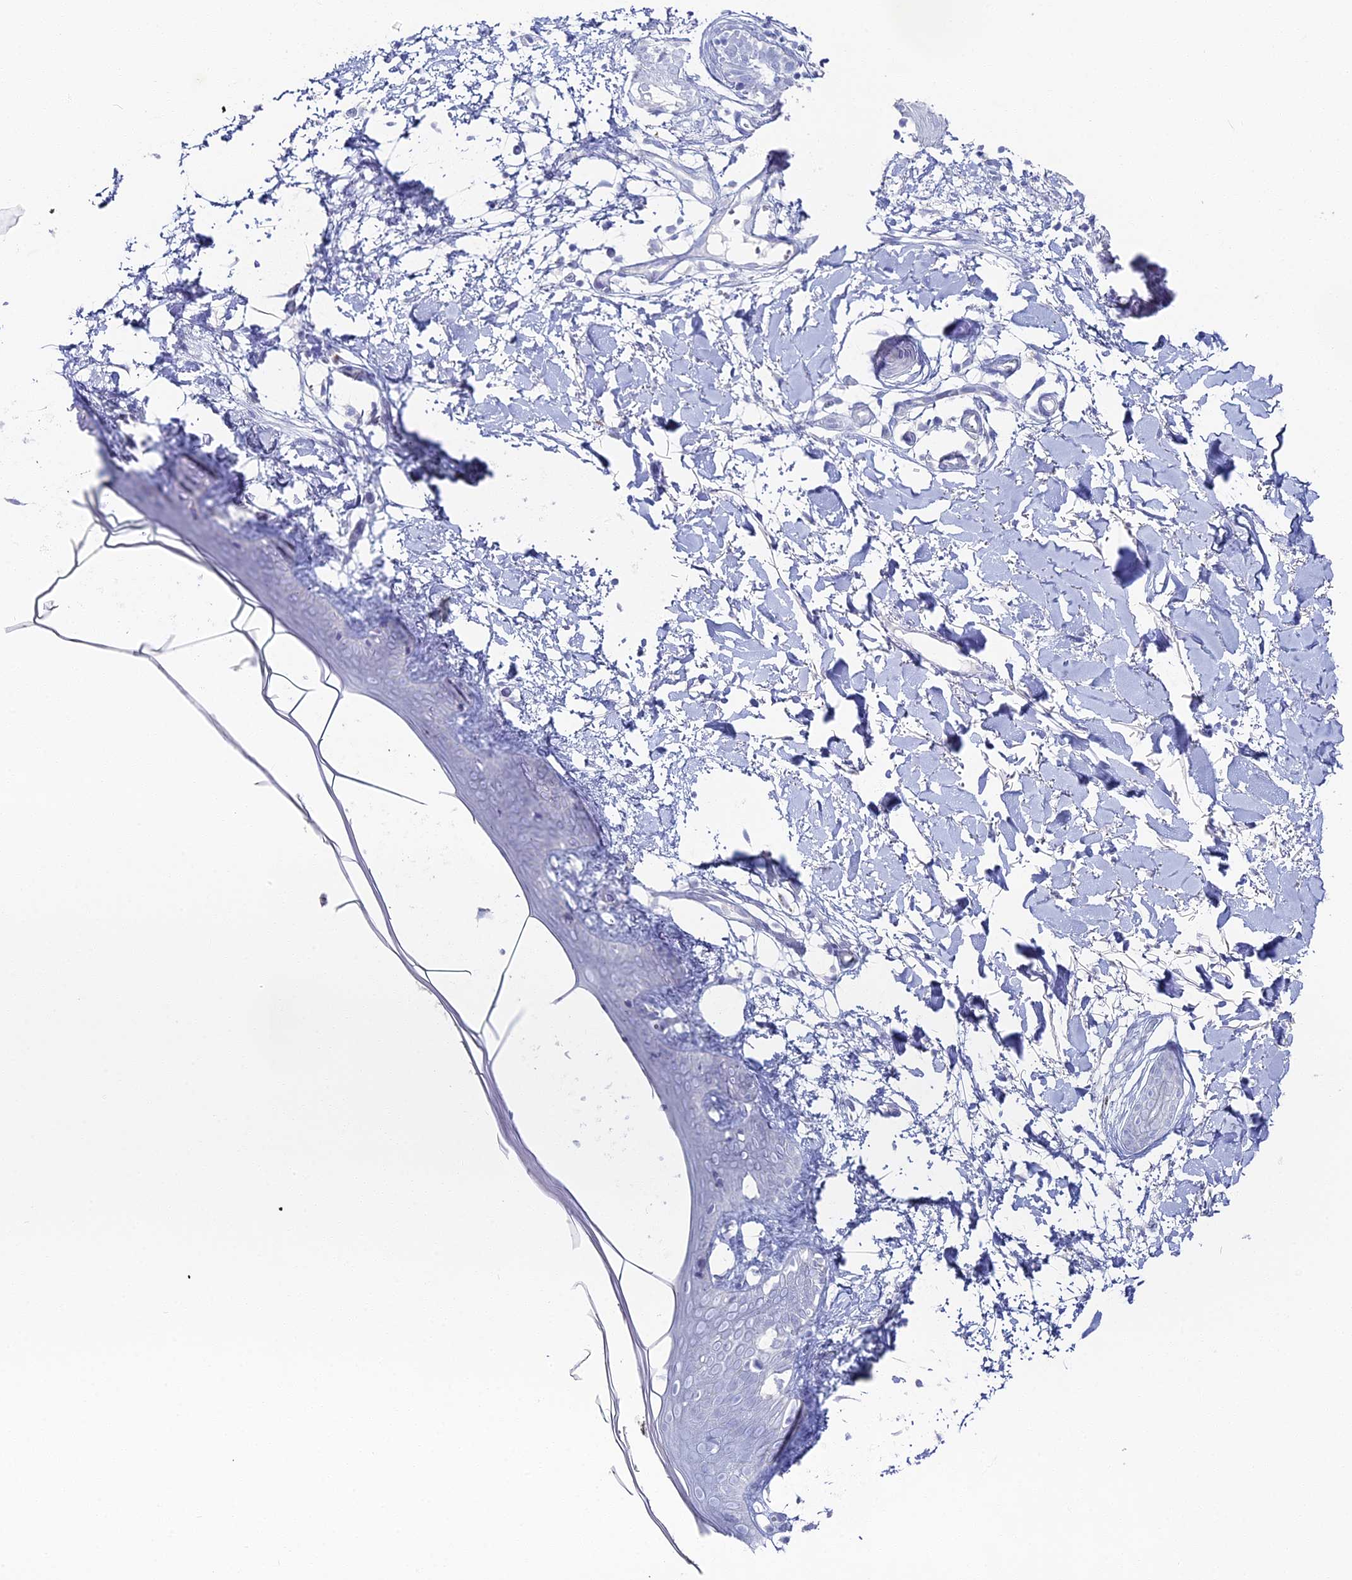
{"staining": {"intensity": "negative", "quantity": "none", "location": "none"}, "tissue": "skin", "cell_type": "Fibroblasts", "image_type": "normal", "snomed": [{"axis": "morphology", "description": "Normal tissue, NOS"}, {"axis": "topography", "description": "Skin"}], "caption": "DAB immunohistochemical staining of unremarkable human skin exhibits no significant positivity in fibroblasts.", "gene": "ALPP", "patient": {"sex": "female", "age": 34}}